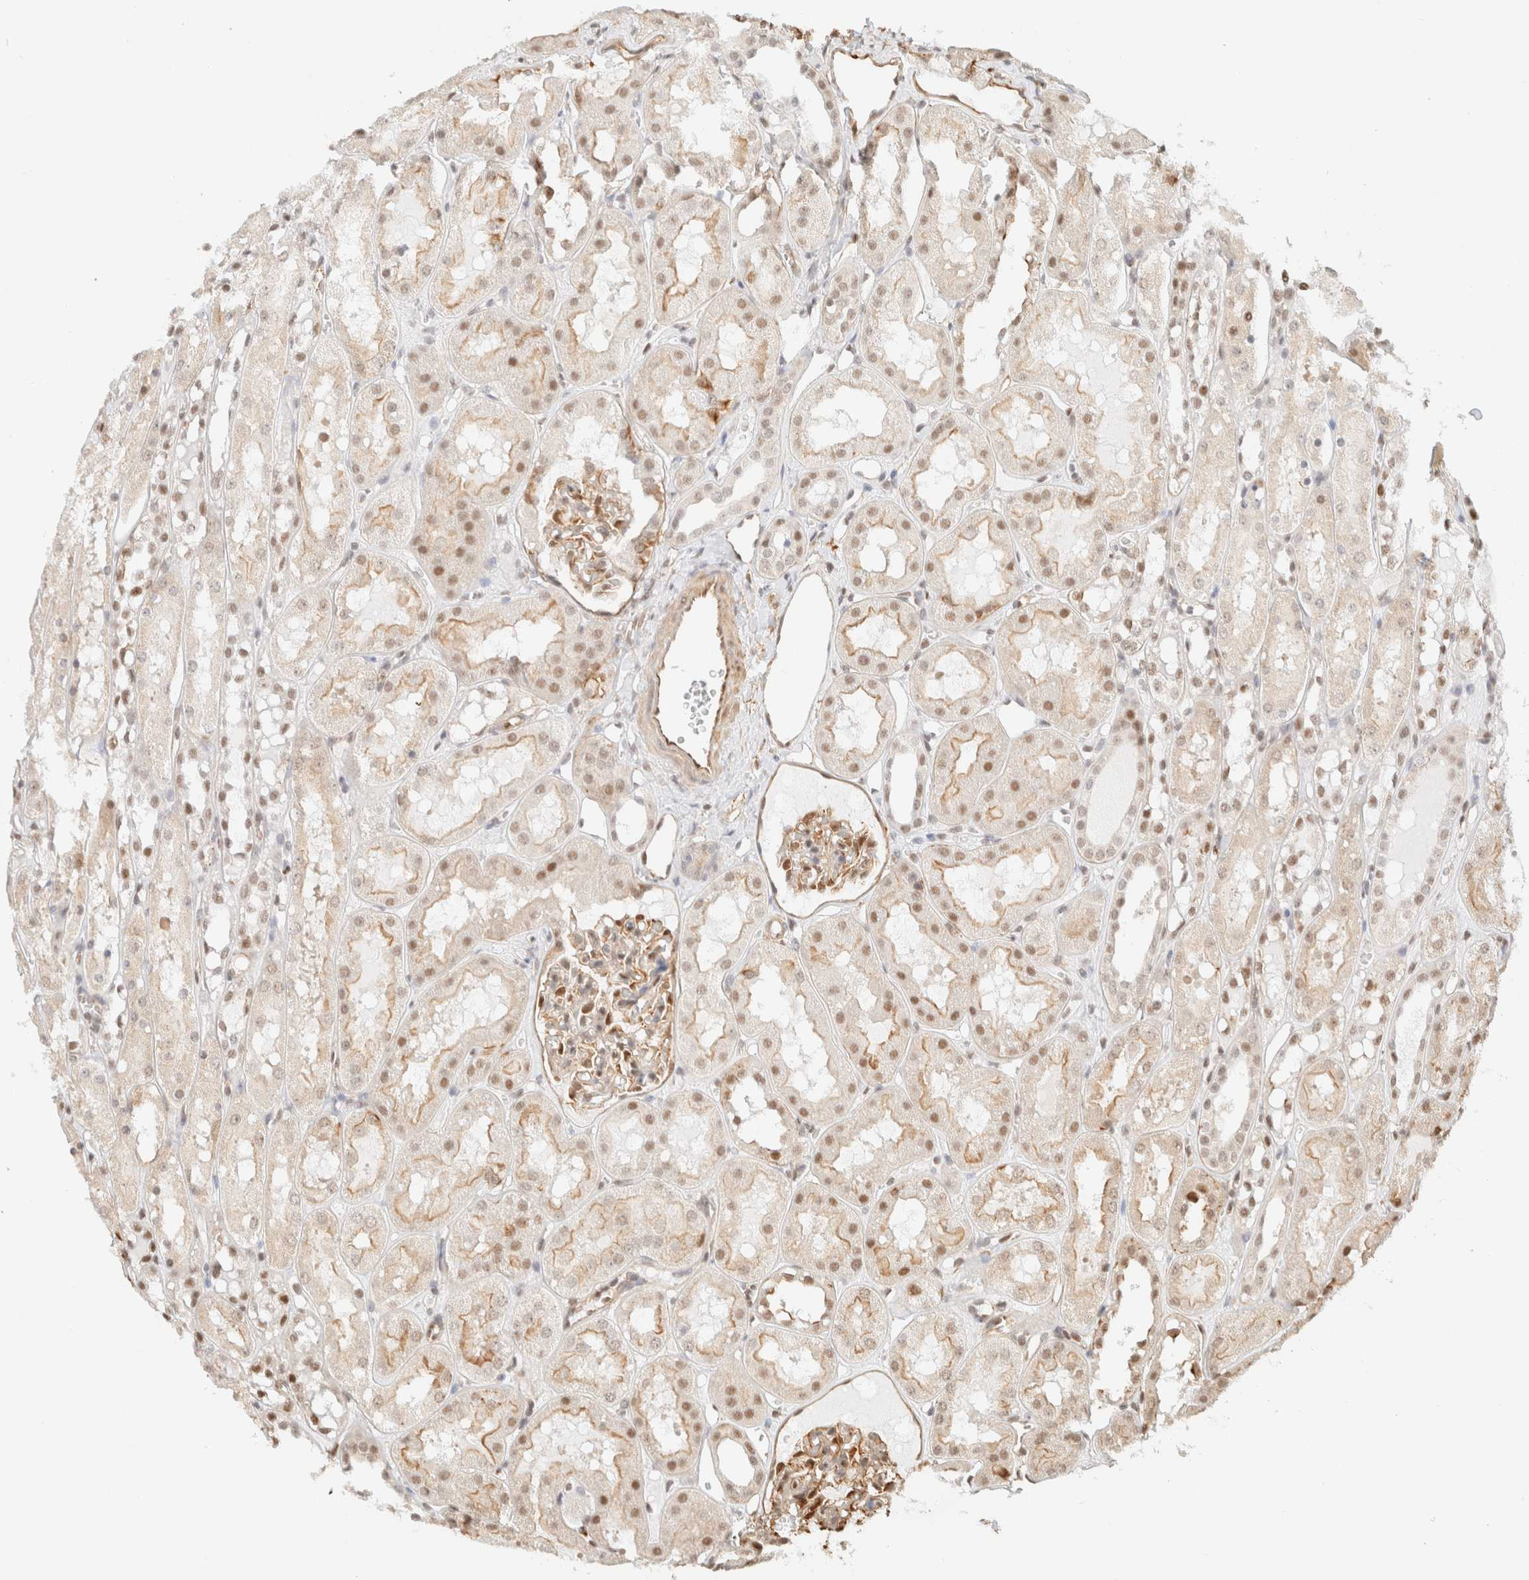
{"staining": {"intensity": "moderate", "quantity": ">75%", "location": "cytoplasmic/membranous,nuclear"}, "tissue": "kidney", "cell_type": "Cells in glomeruli", "image_type": "normal", "snomed": [{"axis": "morphology", "description": "Normal tissue, NOS"}, {"axis": "topography", "description": "Kidney"}, {"axis": "topography", "description": "Urinary bladder"}], "caption": "Kidney stained with DAB (3,3'-diaminobenzidine) immunohistochemistry exhibits medium levels of moderate cytoplasmic/membranous,nuclear expression in approximately >75% of cells in glomeruli. The staining was performed using DAB (3,3'-diaminobenzidine), with brown indicating positive protein expression. Nuclei are stained blue with hematoxylin.", "gene": "ARID5A", "patient": {"sex": "male", "age": 16}}